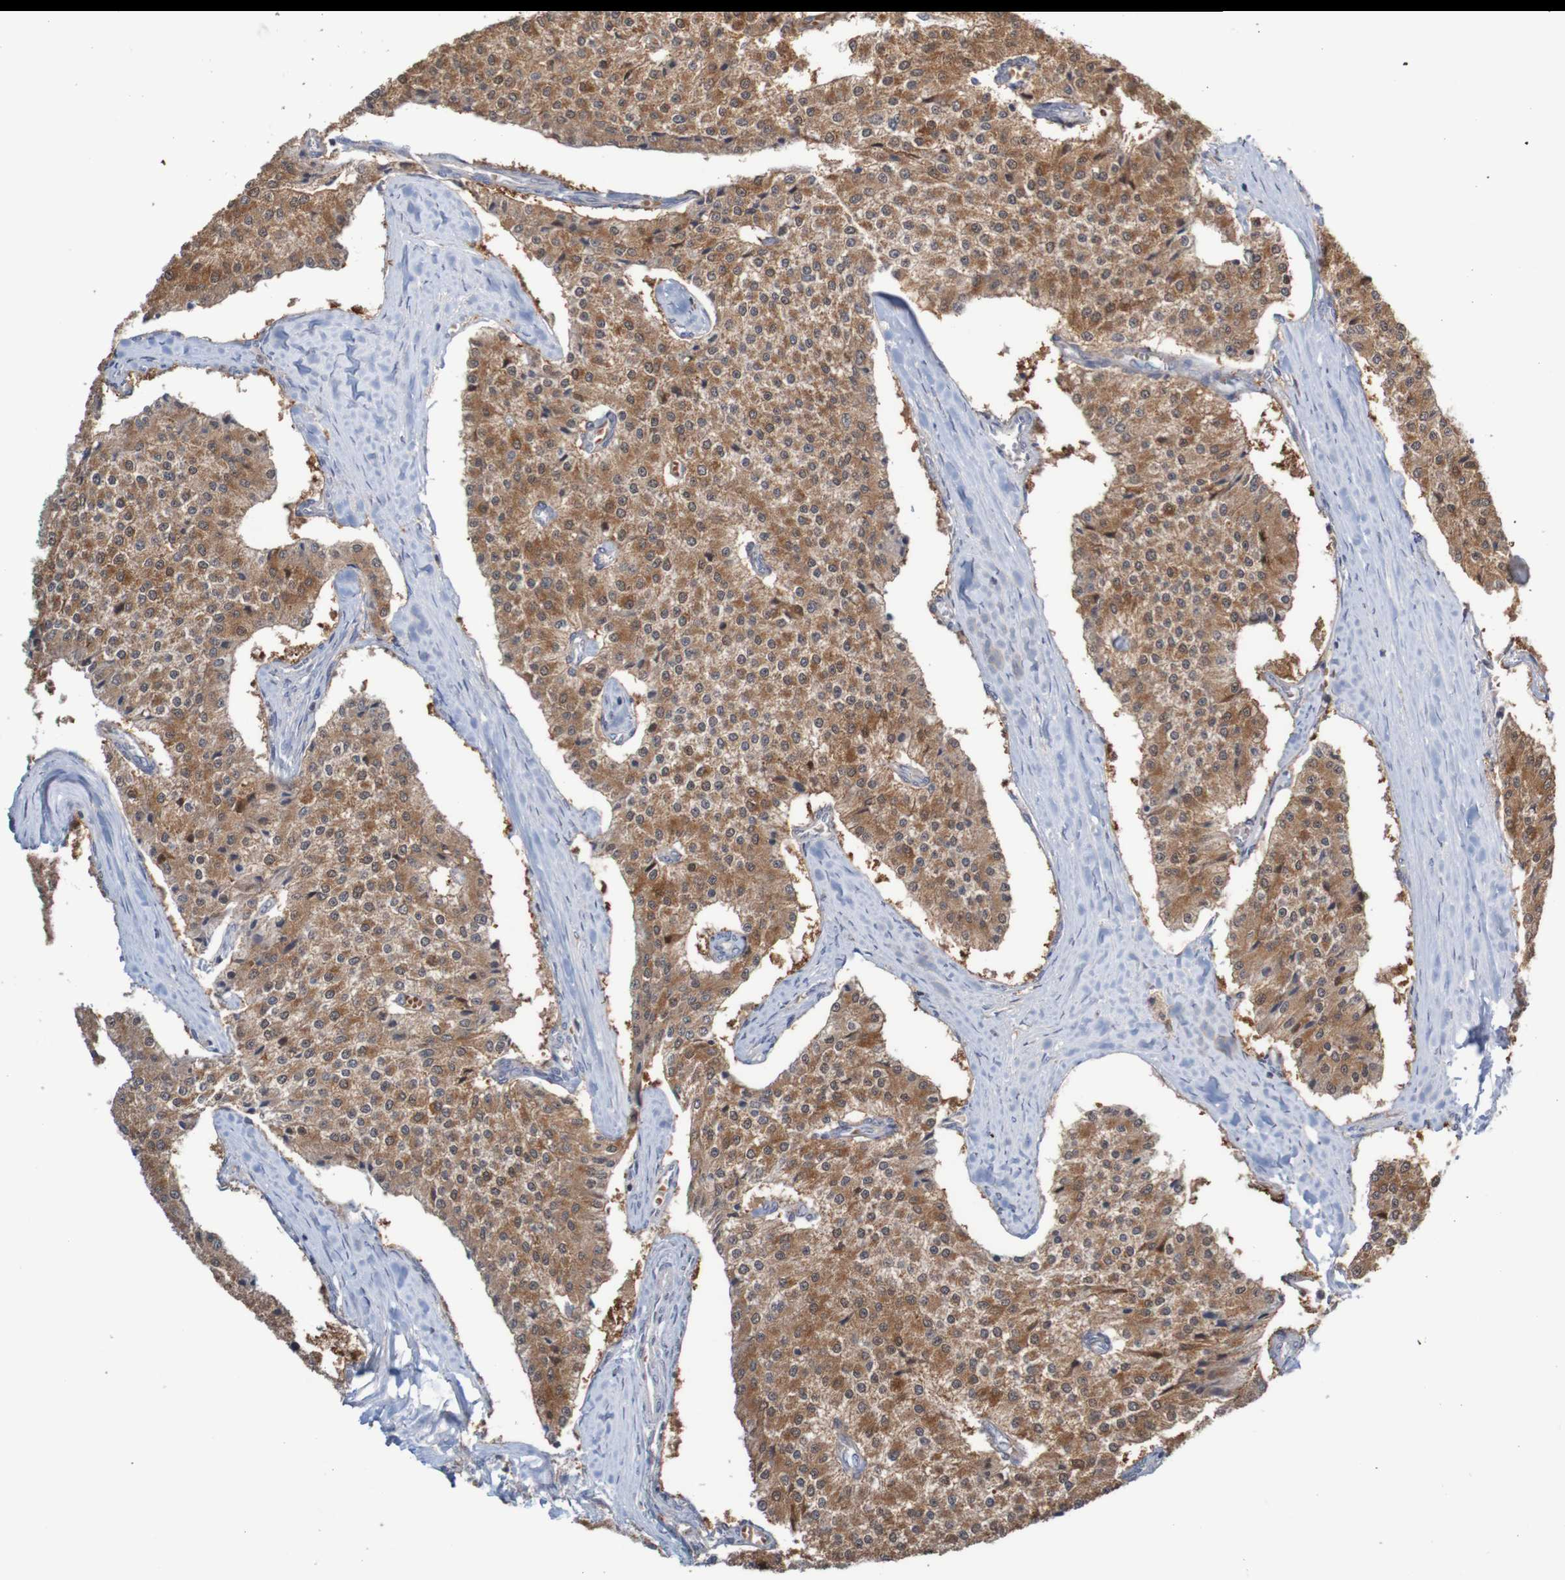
{"staining": {"intensity": "moderate", "quantity": ">75%", "location": "cytoplasmic/membranous"}, "tissue": "carcinoid", "cell_type": "Tumor cells", "image_type": "cancer", "snomed": [{"axis": "morphology", "description": "Carcinoid, malignant, NOS"}, {"axis": "topography", "description": "Colon"}], "caption": "Moderate cytoplasmic/membranous staining for a protein is appreciated in approximately >75% of tumor cells of carcinoid using immunohistochemistry.", "gene": "ANKK1", "patient": {"sex": "female", "age": 52}}